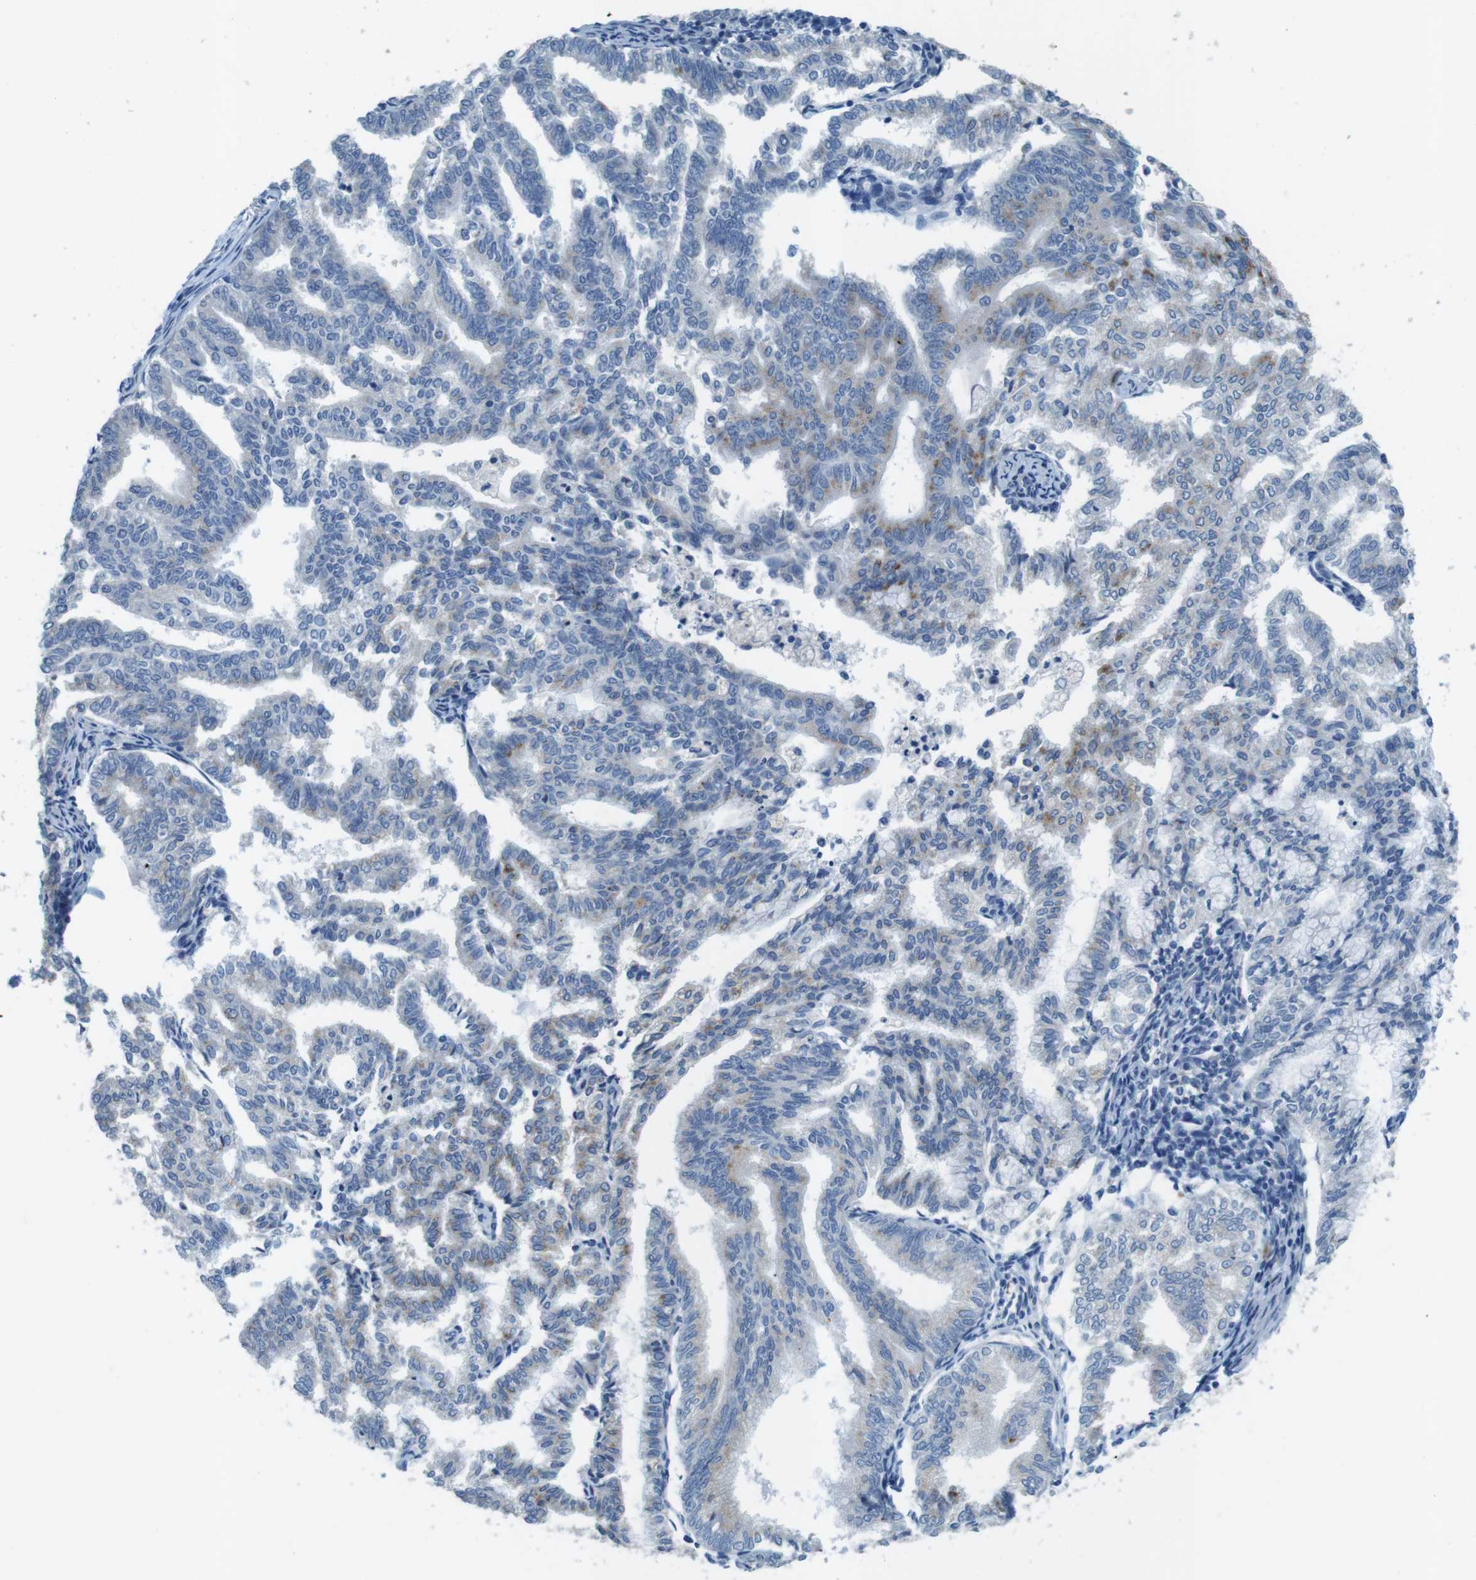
{"staining": {"intensity": "weak", "quantity": "<25%", "location": "cytoplasmic/membranous"}, "tissue": "endometrial cancer", "cell_type": "Tumor cells", "image_type": "cancer", "snomed": [{"axis": "morphology", "description": "Adenocarcinoma, NOS"}, {"axis": "topography", "description": "Endometrium"}], "caption": "Immunohistochemical staining of human endometrial adenocarcinoma demonstrates no significant positivity in tumor cells. (DAB immunohistochemistry, high magnification).", "gene": "TYW1", "patient": {"sex": "female", "age": 79}}